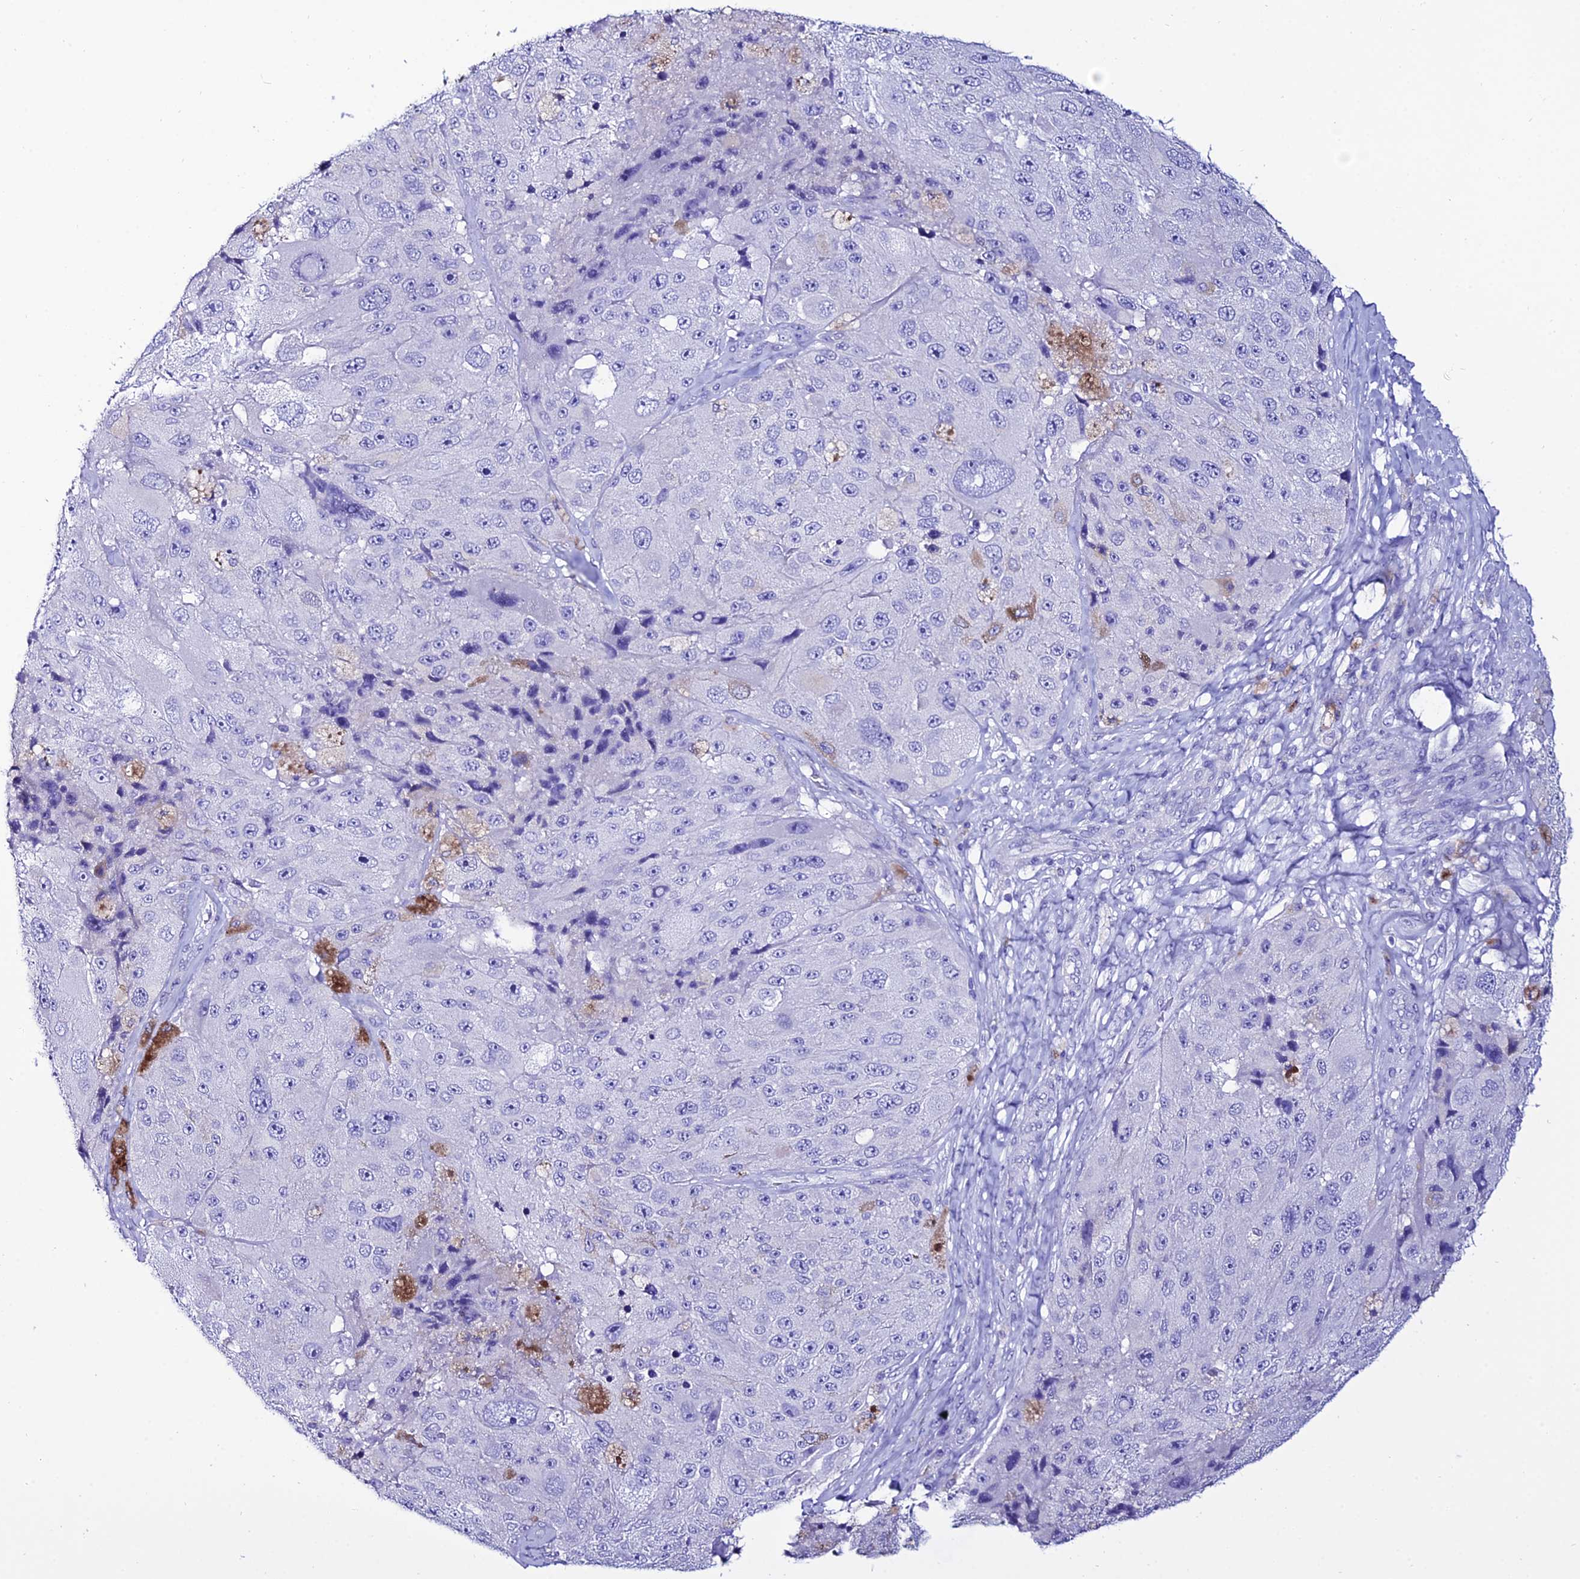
{"staining": {"intensity": "negative", "quantity": "none", "location": "none"}, "tissue": "melanoma", "cell_type": "Tumor cells", "image_type": "cancer", "snomed": [{"axis": "morphology", "description": "Malignant melanoma, Metastatic site"}, {"axis": "topography", "description": "Lymph node"}], "caption": "A histopathology image of melanoma stained for a protein shows no brown staining in tumor cells.", "gene": "OR4D5", "patient": {"sex": "male", "age": 62}}